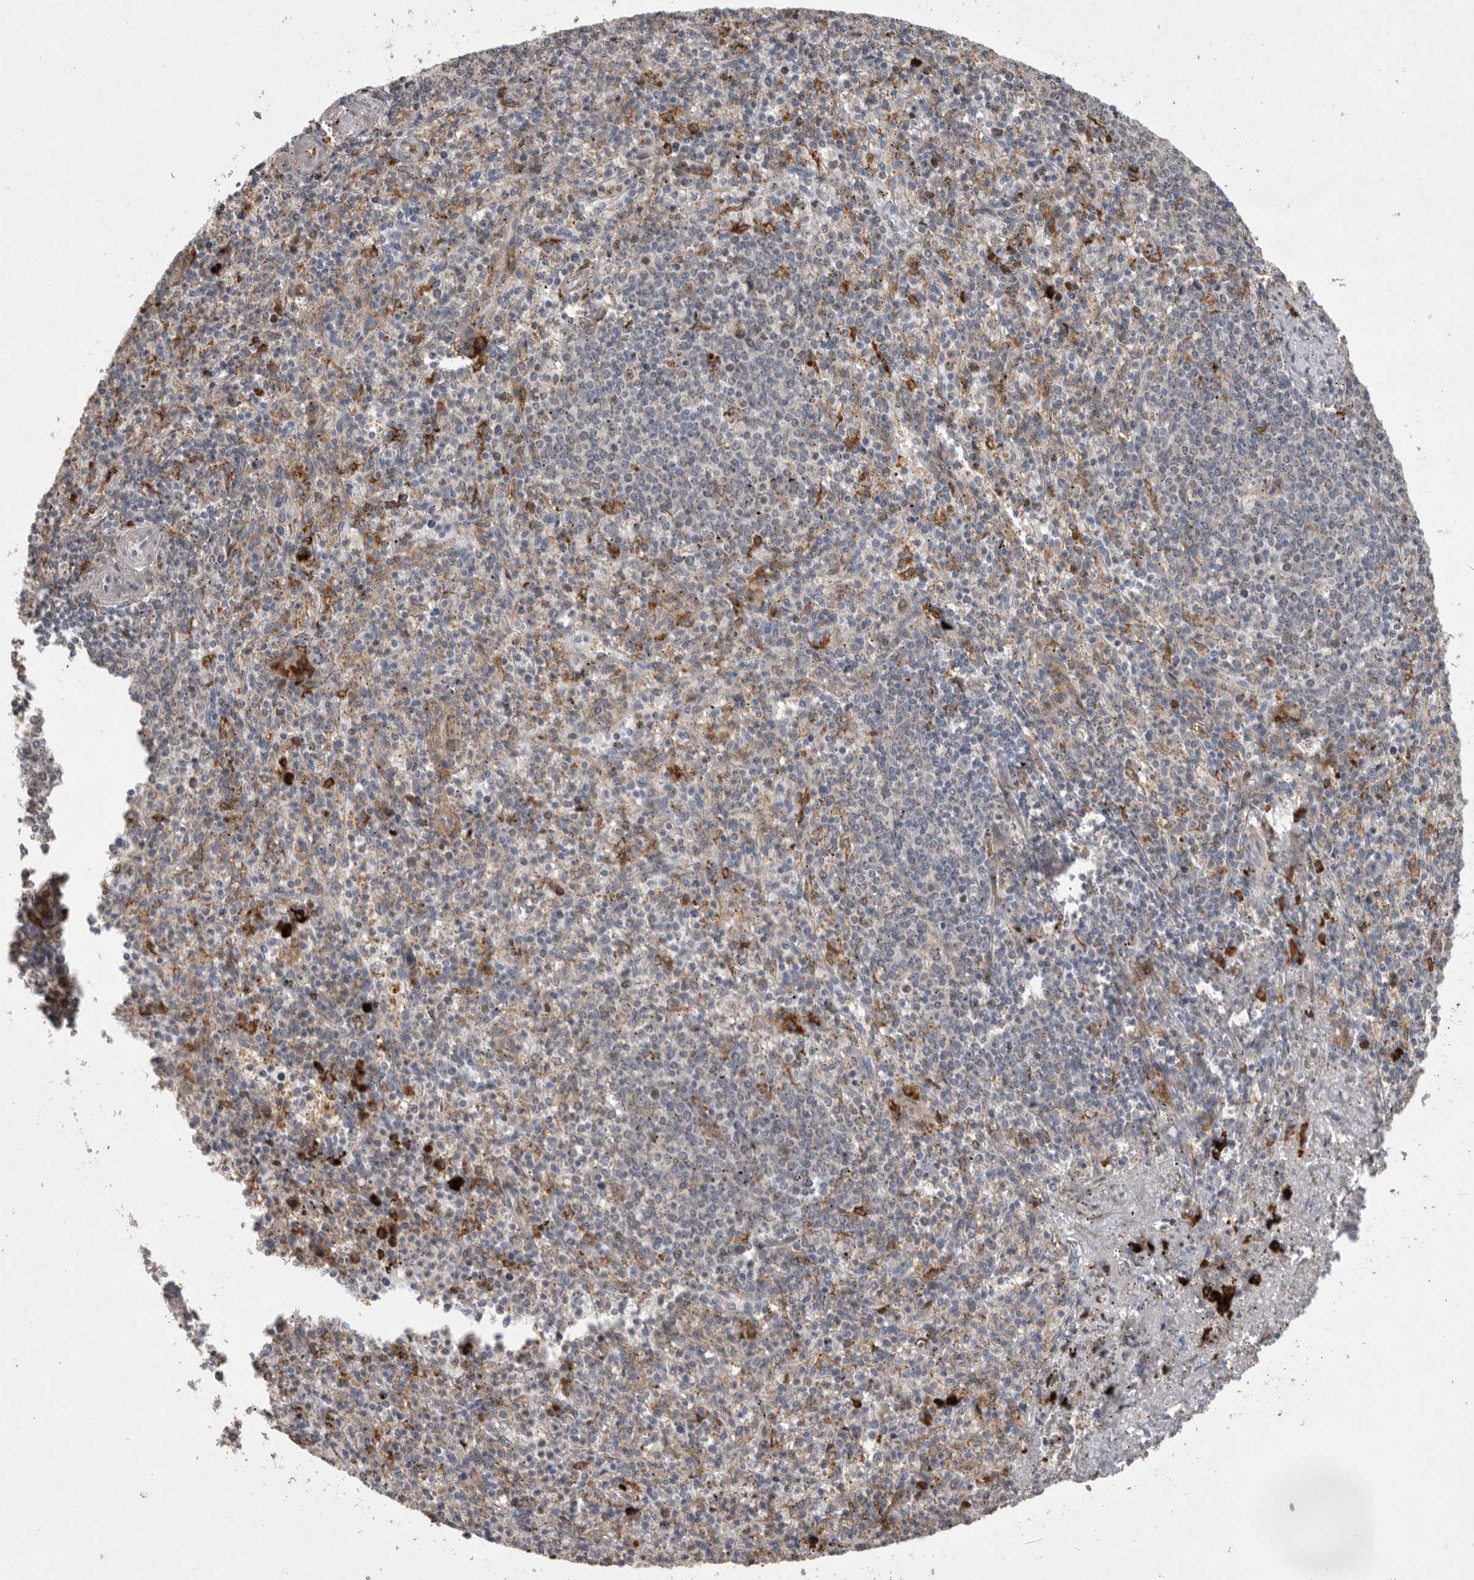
{"staining": {"intensity": "weak", "quantity": "<25%", "location": "cytoplasmic/membranous"}, "tissue": "spleen", "cell_type": "Cells in red pulp", "image_type": "normal", "snomed": [{"axis": "morphology", "description": "Normal tissue, NOS"}, {"axis": "topography", "description": "Spleen"}], "caption": "DAB immunohistochemical staining of benign spleen shows no significant expression in cells in red pulp. Nuclei are stained in blue.", "gene": "MPDZ", "patient": {"sex": "male", "age": 72}}